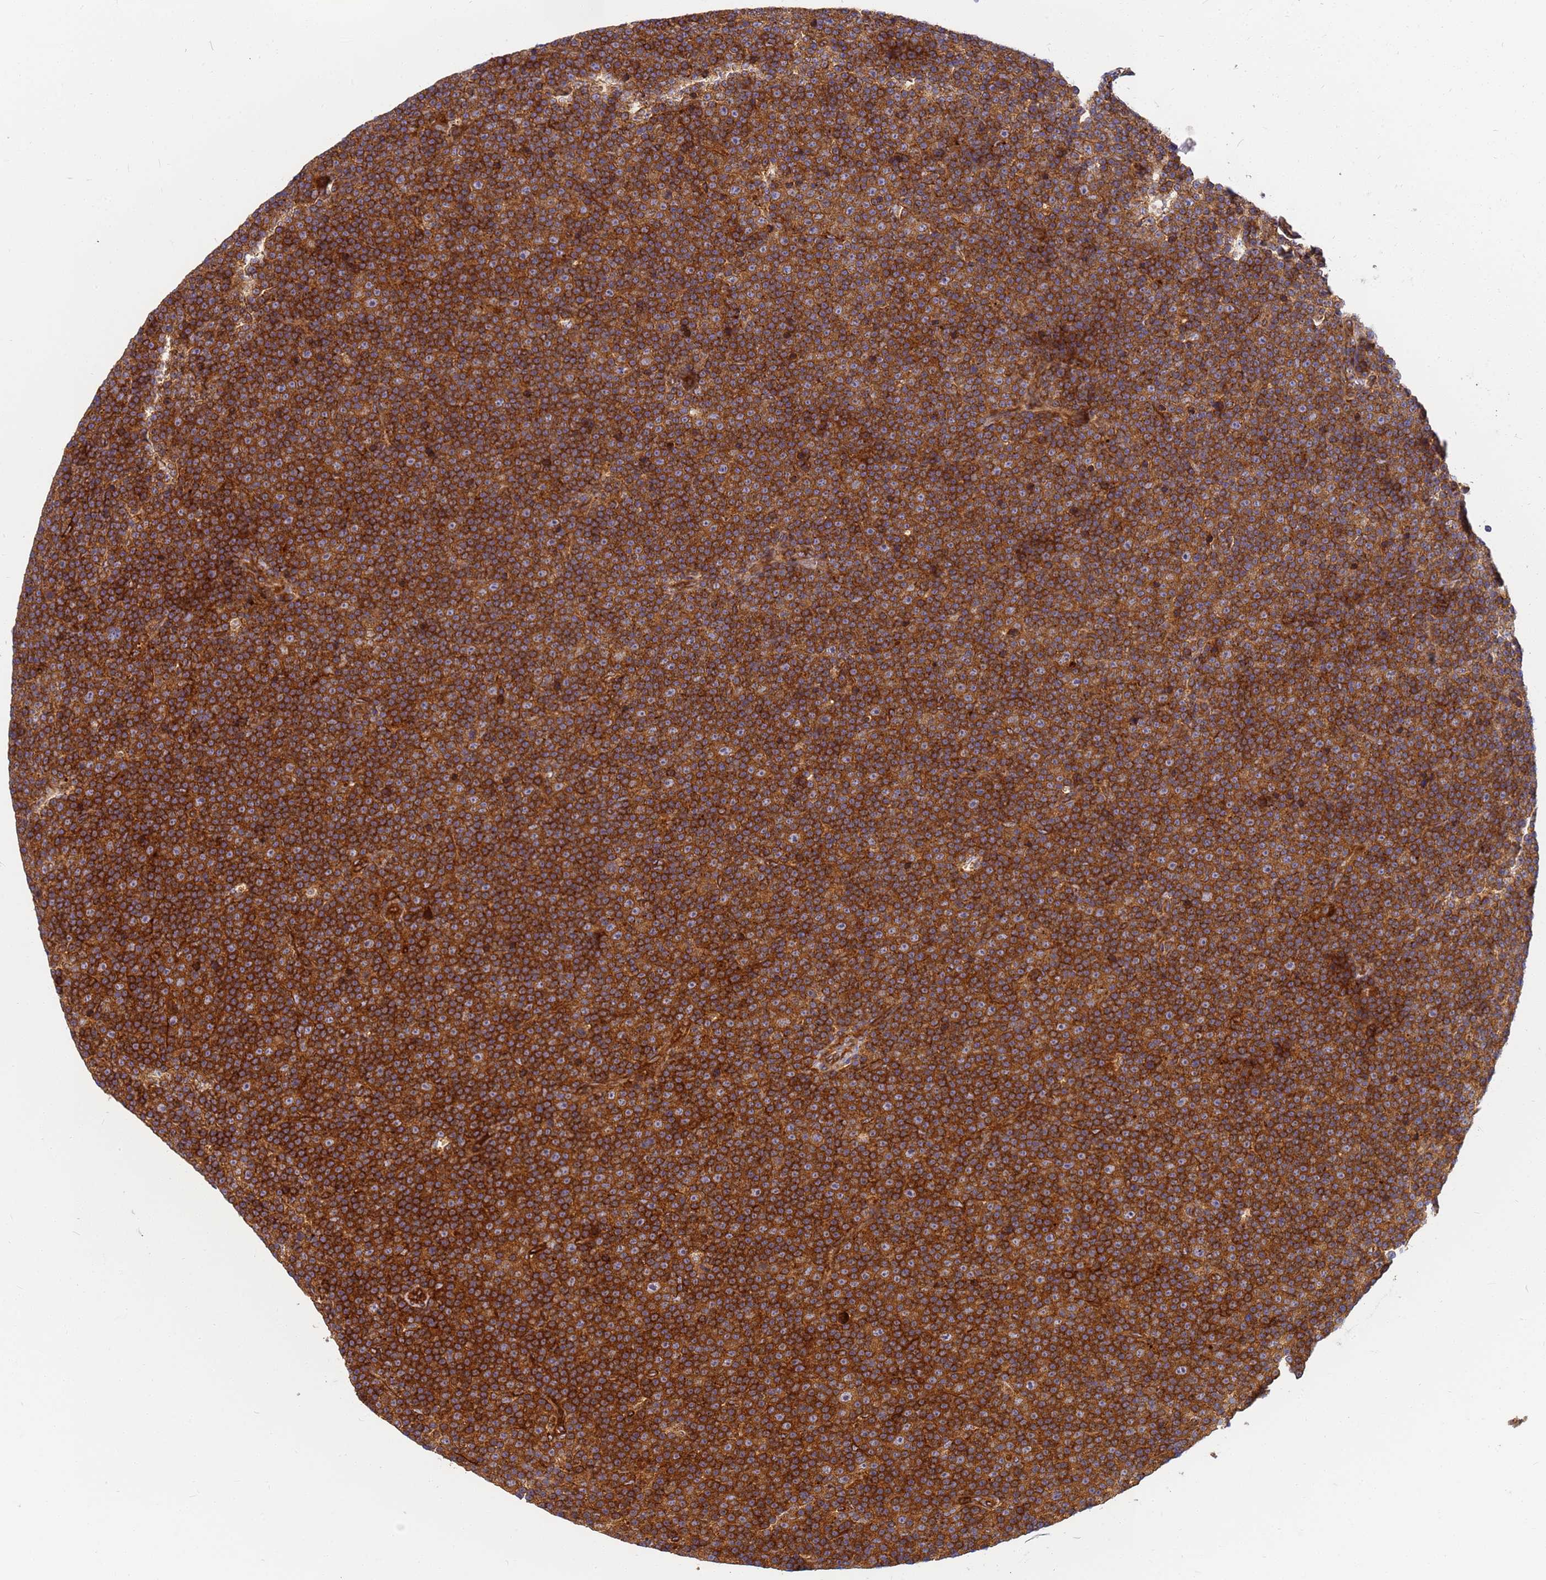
{"staining": {"intensity": "strong", "quantity": ">75%", "location": "cytoplasmic/membranous"}, "tissue": "lymphoma", "cell_type": "Tumor cells", "image_type": "cancer", "snomed": [{"axis": "morphology", "description": "Malignant lymphoma, non-Hodgkin's type, Low grade"}, {"axis": "topography", "description": "Lymph node"}], "caption": "A histopathology image of malignant lymphoma, non-Hodgkin's type (low-grade) stained for a protein demonstrates strong cytoplasmic/membranous brown staining in tumor cells. The staining was performed using DAB (3,3'-diaminobenzidine), with brown indicating positive protein expression. Nuclei are stained blue with hematoxylin.", "gene": "C2CD5", "patient": {"sex": "female", "age": 67}}